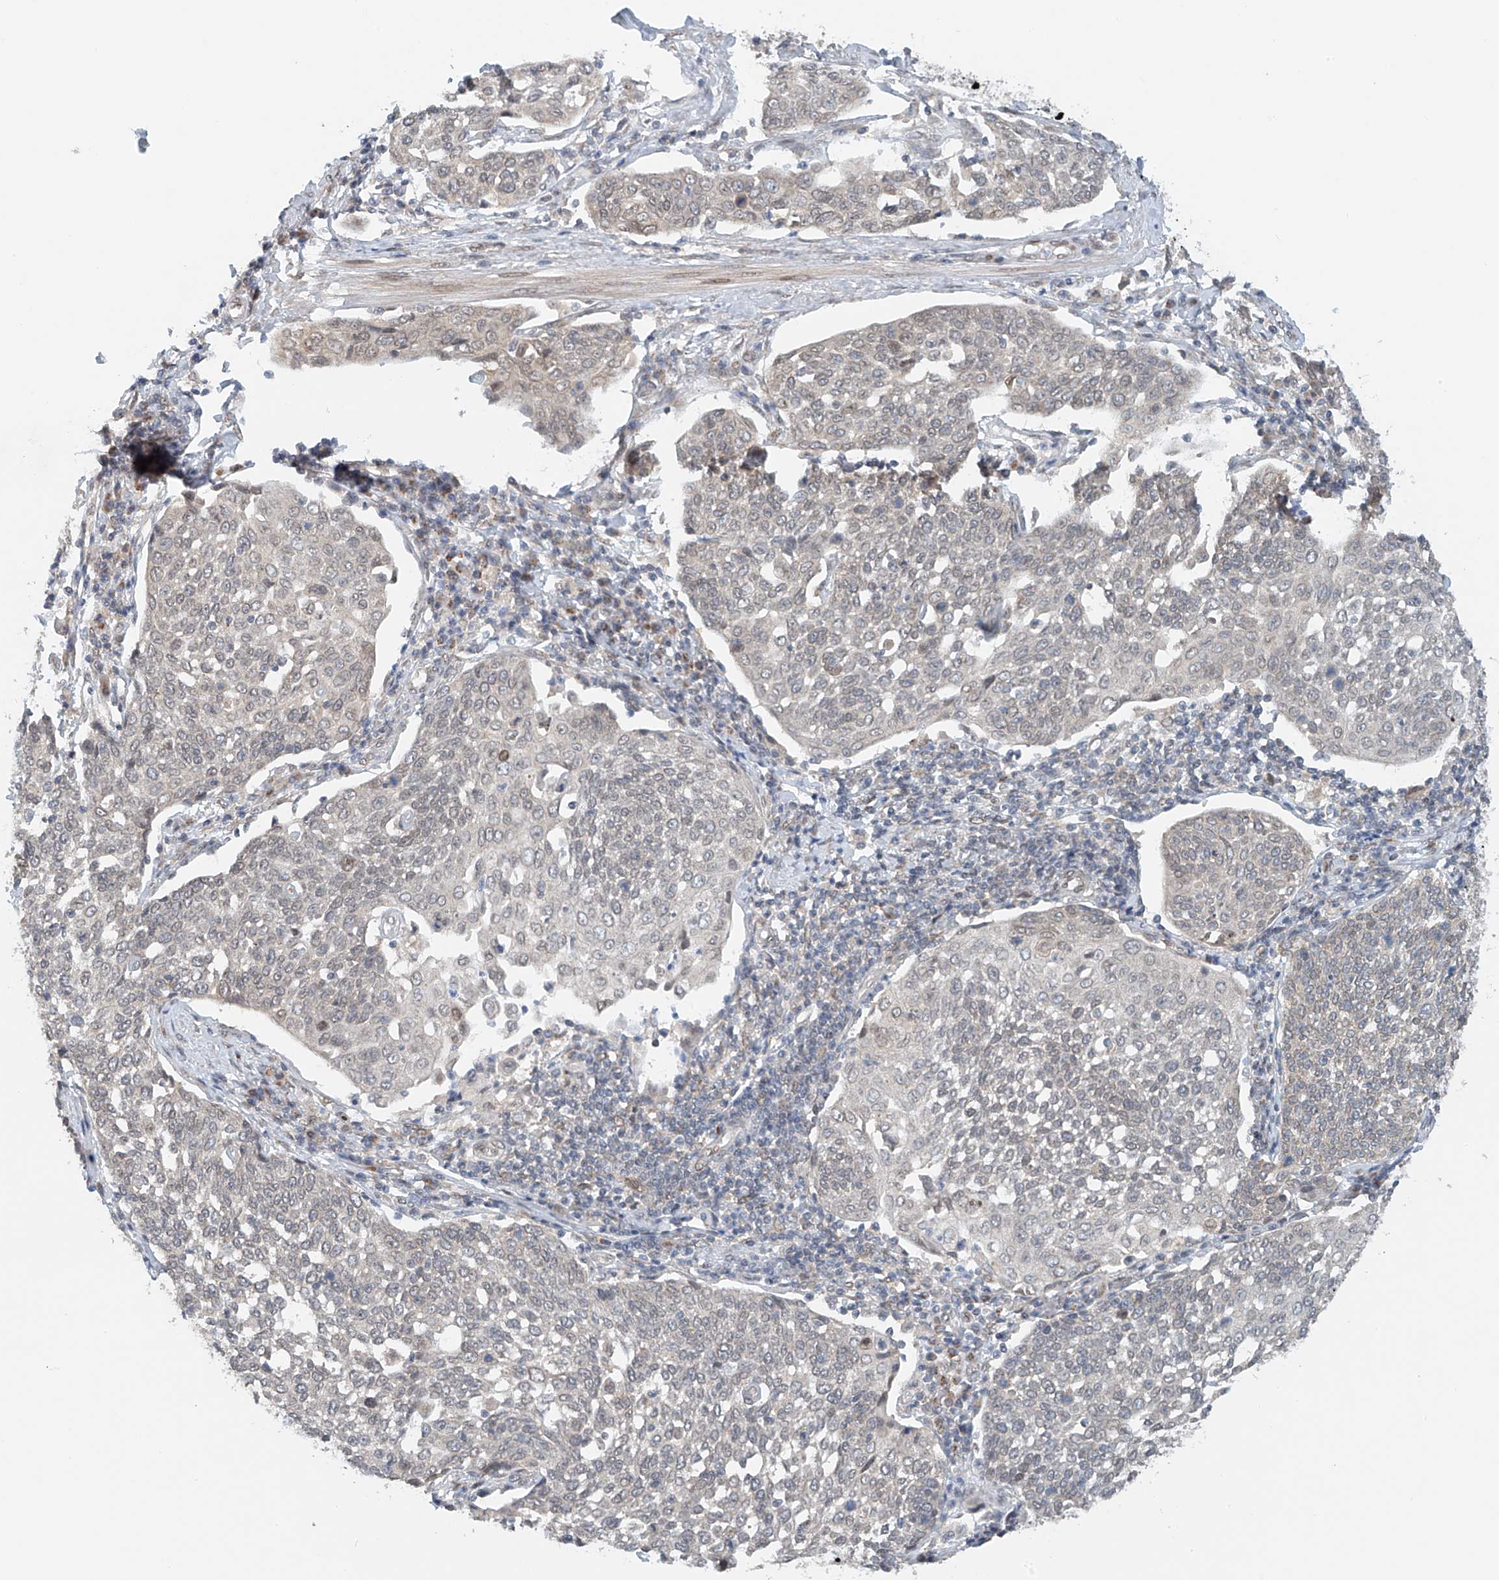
{"staining": {"intensity": "negative", "quantity": "none", "location": "none"}, "tissue": "cervical cancer", "cell_type": "Tumor cells", "image_type": "cancer", "snomed": [{"axis": "morphology", "description": "Squamous cell carcinoma, NOS"}, {"axis": "topography", "description": "Cervix"}], "caption": "Immunohistochemistry (IHC) photomicrograph of neoplastic tissue: human cervical cancer (squamous cell carcinoma) stained with DAB (3,3'-diaminobenzidine) displays no significant protein positivity in tumor cells. (Stains: DAB (3,3'-diaminobenzidine) IHC with hematoxylin counter stain, Microscopy: brightfield microscopy at high magnification).", "gene": "STARD9", "patient": {"sex": "female", "age": 34}}